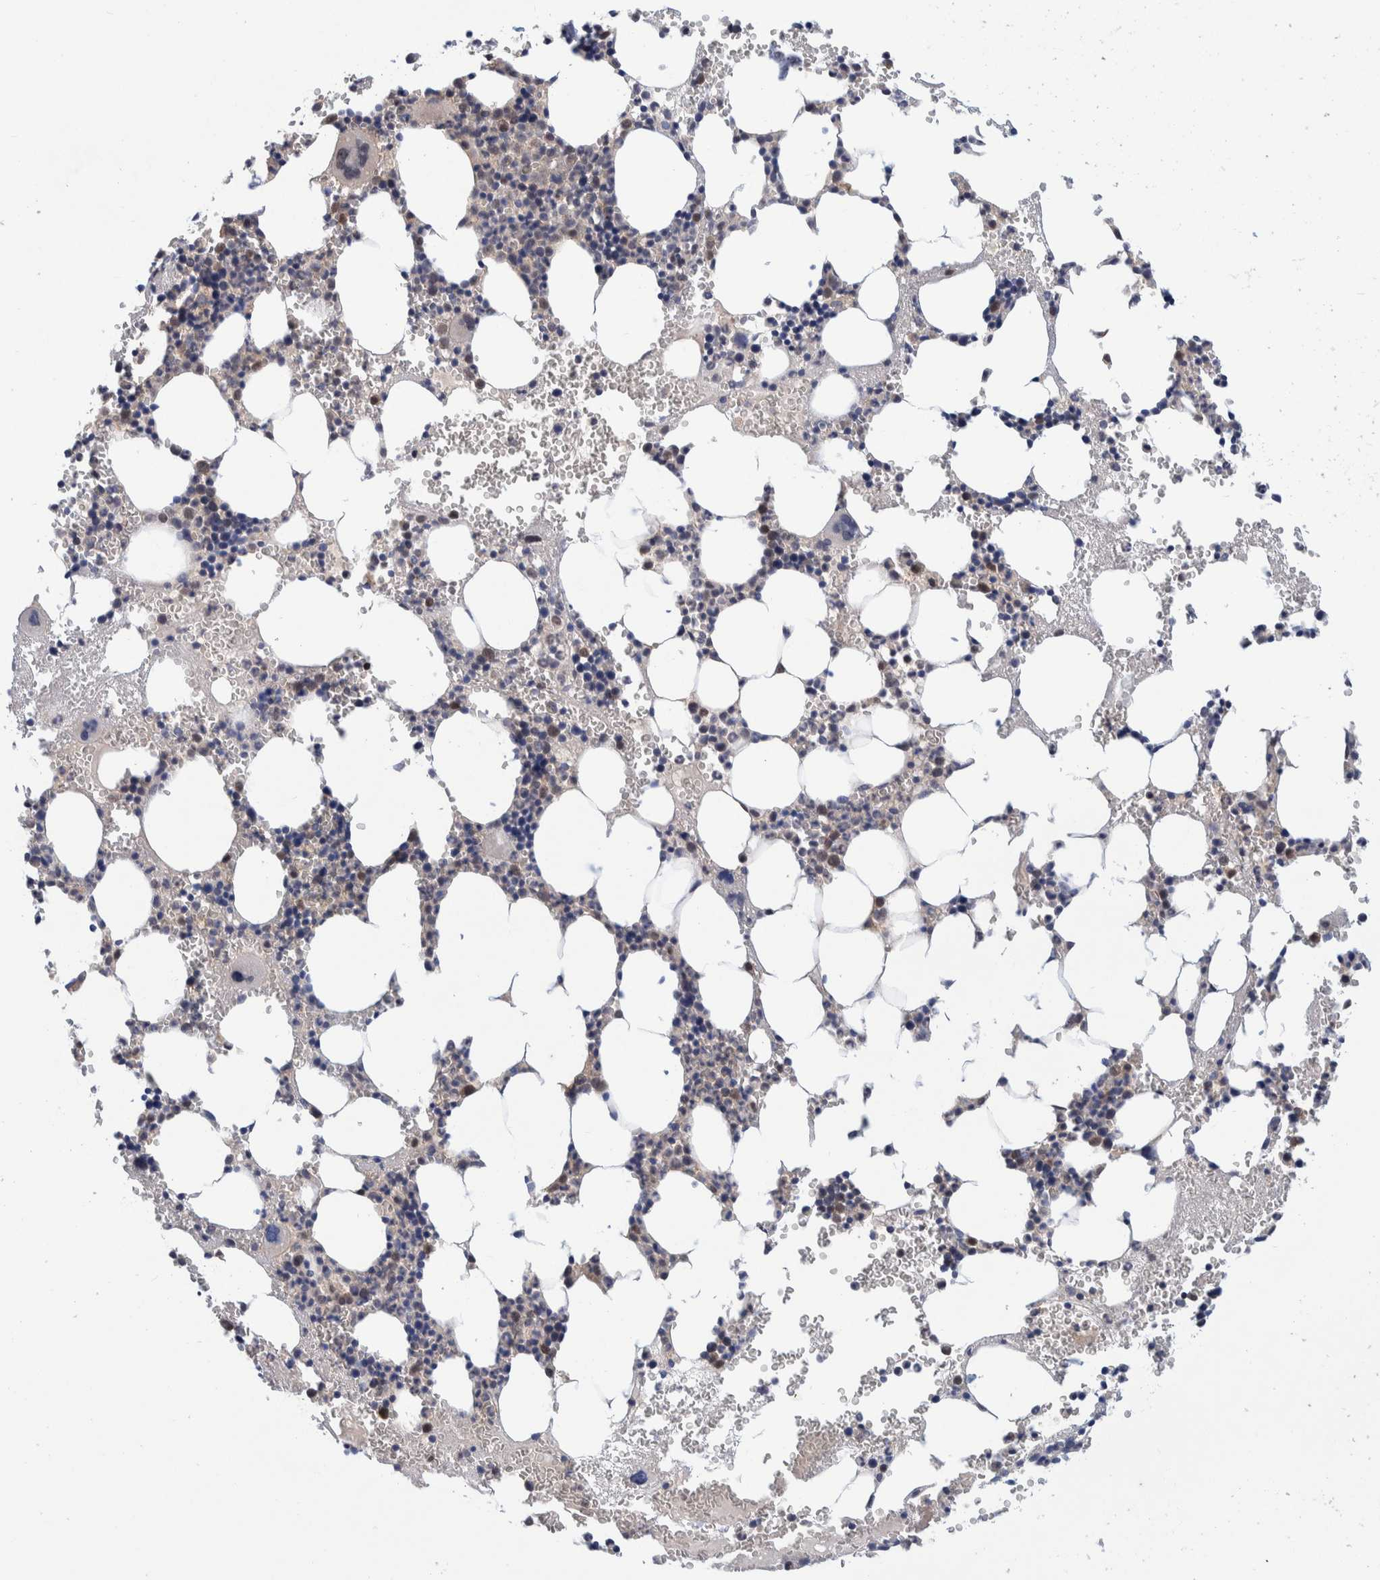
{"staining": {"intensity": "moderate", "quantity": "<25%", "location": "cytoplasmic/membranous"}, "tissue": "bone marrow", "cell_type": "Hematopoietic cells", "image_type": "normal", "snomed": [{"axis": "morphology", "description": "Normal tissue, NOS"}, {"axis": "morphology", "description": "Inflammation, NOS"}, {"axis": "topography", "description": "Bone marrow"}], "caption": "Moderate cytoplasmic/membranous positivity for a protein is seen in approximately <25% of hematopoietic cells of benign bone marrow using IHC.", "gene": "PFAS", "patient": {"sex": "female", "age": 67}}